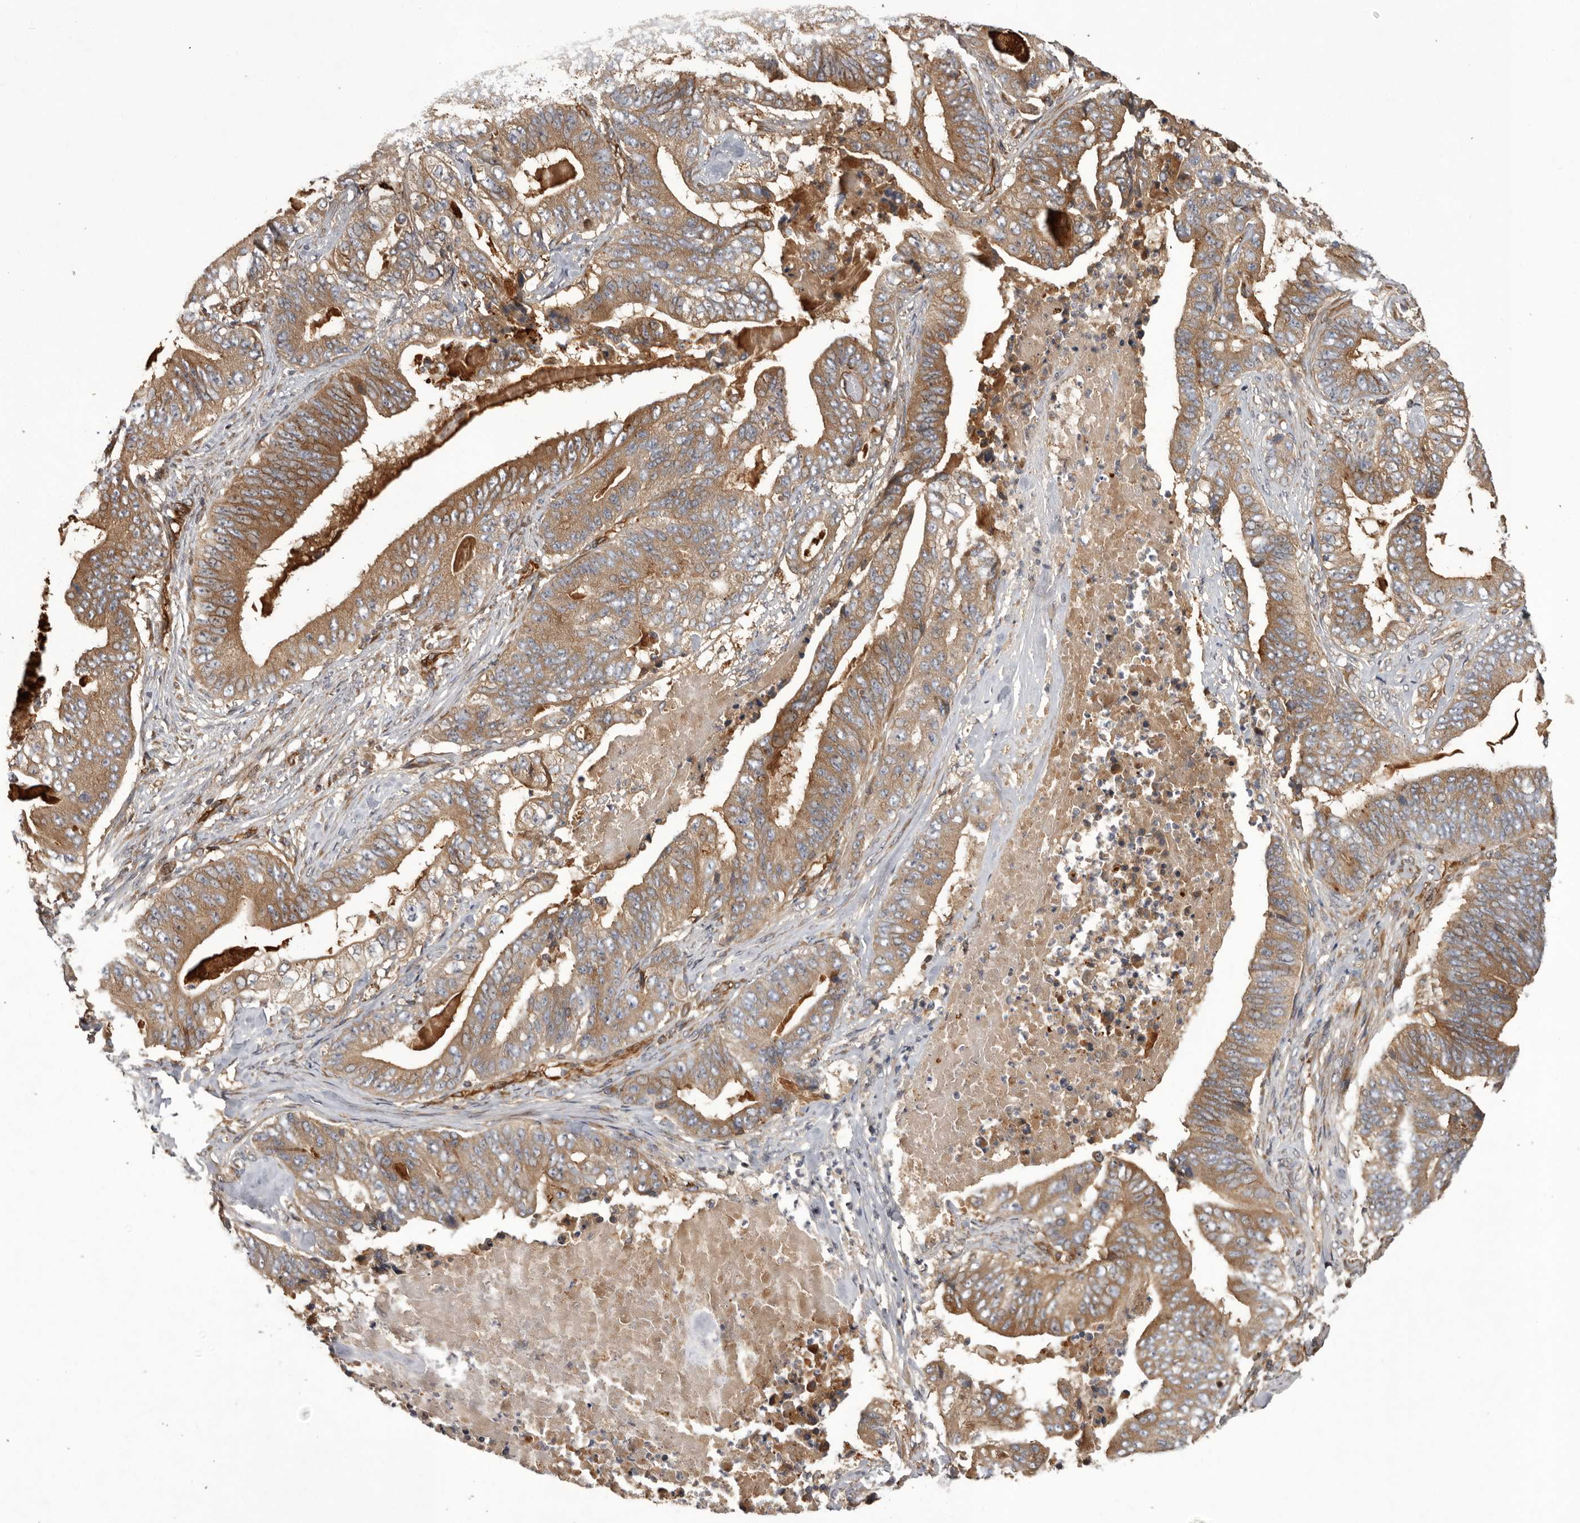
{"staining": {"intensity": "moderate", "quantity": ">75%", "location": "cytoplasmic/membranous"}, "tissue": "stomach cancer", "cell_type": "Tumor cells", "image_type": "cancer", "snomed": [{"axis": "morphology", "description": "Adenocarcinoma, NOS"}, {"axis": "topography", "description": "Stomach"}], "caption": "Moderate cytoplasmic/membranous protein expression is seen in approximately >75% of tumor cells in adenocarcinoma (stomach).", "gene": "DHDDS", "patient": {"sex": "female", "age": 73}}